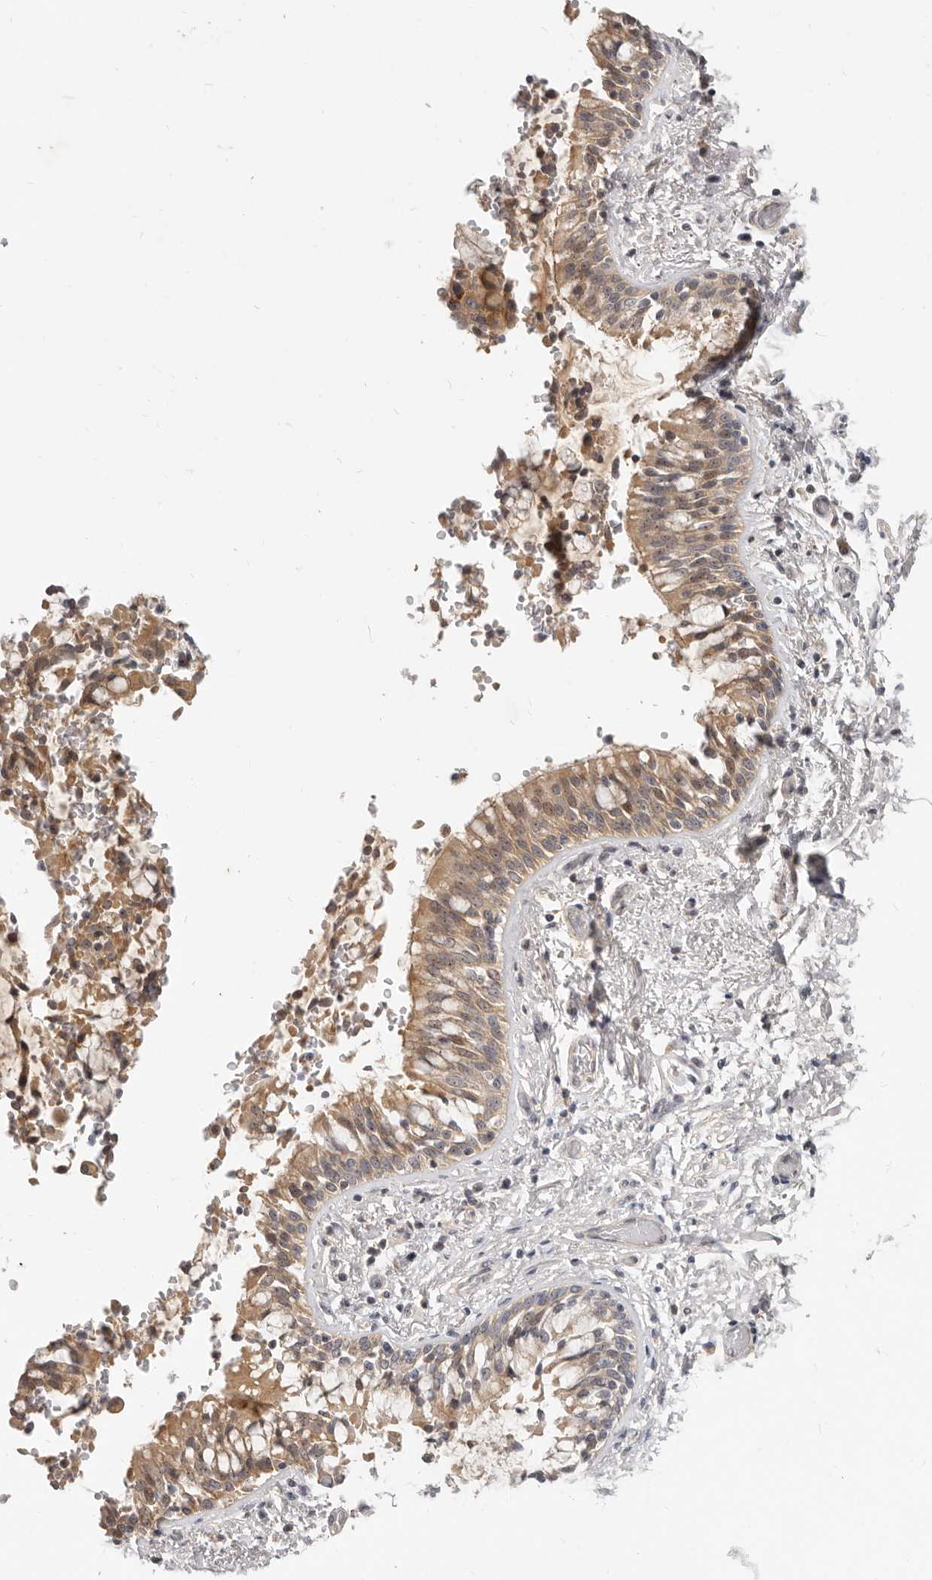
{"staining": {"intensity": "weak", "quantity": ">75%", "location": "cytoplasmic/membranous"}, "tissue": "bronchus", "cell_type": "Respiratory epithelial cells", "image_type": "normal", "snomed": [{"axis": "morphology", "description": "Normal tissue, NOS"}, {"axis": "morphology", "description": "Inflammation, NOS"}, {"axis": "topography", "description": "Cartilage tissue"}, {"axis": "topography", "description": "Bronchus"}, {"axis": "topography", "description": "Lung"}], "caption": "Weak cytoplasmic/membranous positivity for a protein is appreciated in approximately >75% of respiratory epithelial cells of unremarkable bronchus using immunohistochemistry.", "gene": "MICALL2", "patient": {"sex": "female", "age": 64}}